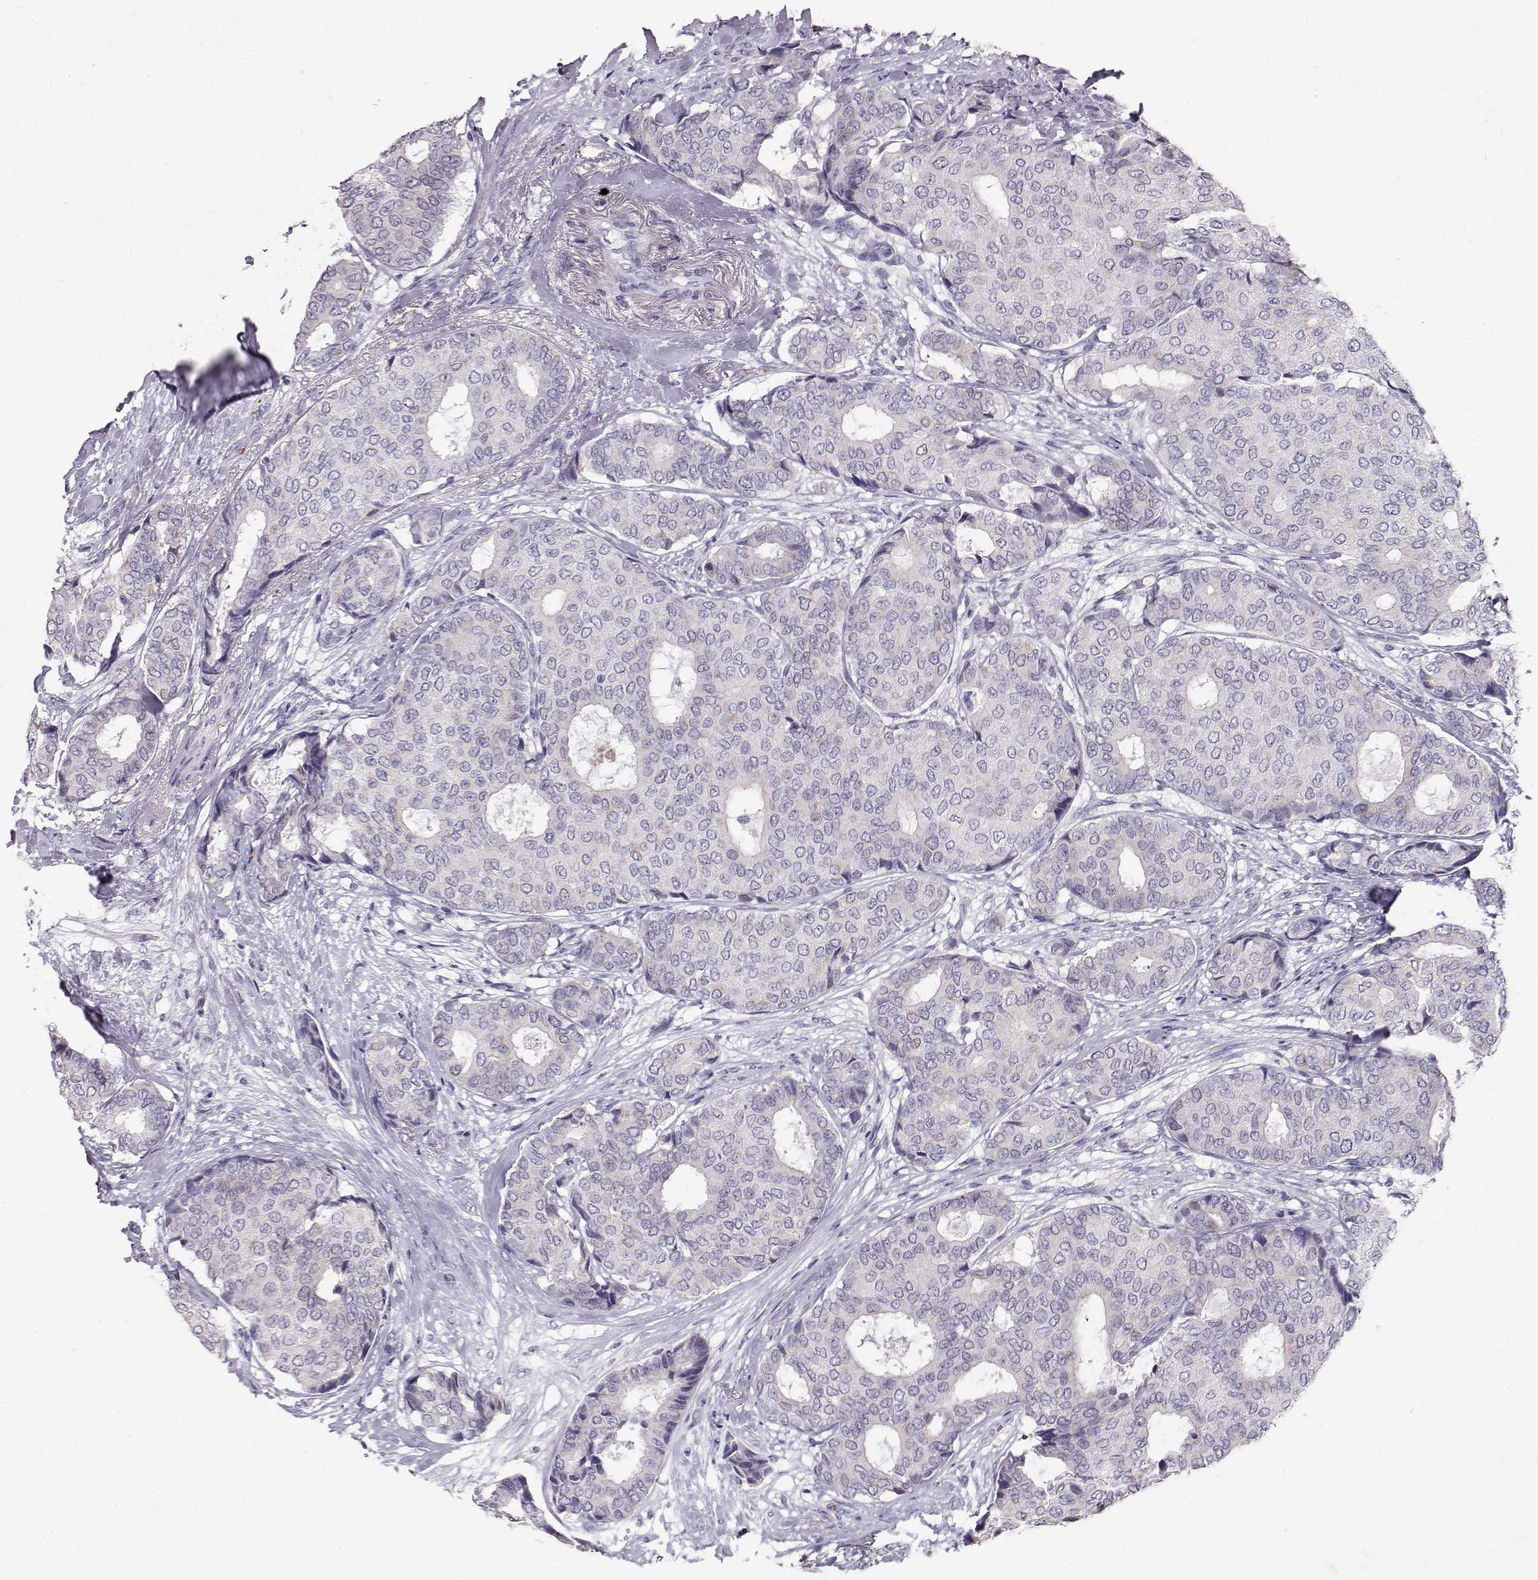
{"staining": {"intensity": "negative", "quantity": "none", "location": "none"}, "tissue": "breast cancer", "cell_type": "Tumor cells", "image_type": "cancer", "snomed": [{"axis": "morphology", "description": "Duct carcinoma"}, {"axis": "topography", "description": "Breast"}], "caption": "High magnification brightfield microscopy of breast cancer (intraductal carcinoma) stained with DAB (brown) and counterstained with hematoxylin (blue): tumor cells show no significant staining.", "gene": "RD3", "patient": {"sex": "female", "age": 75}}